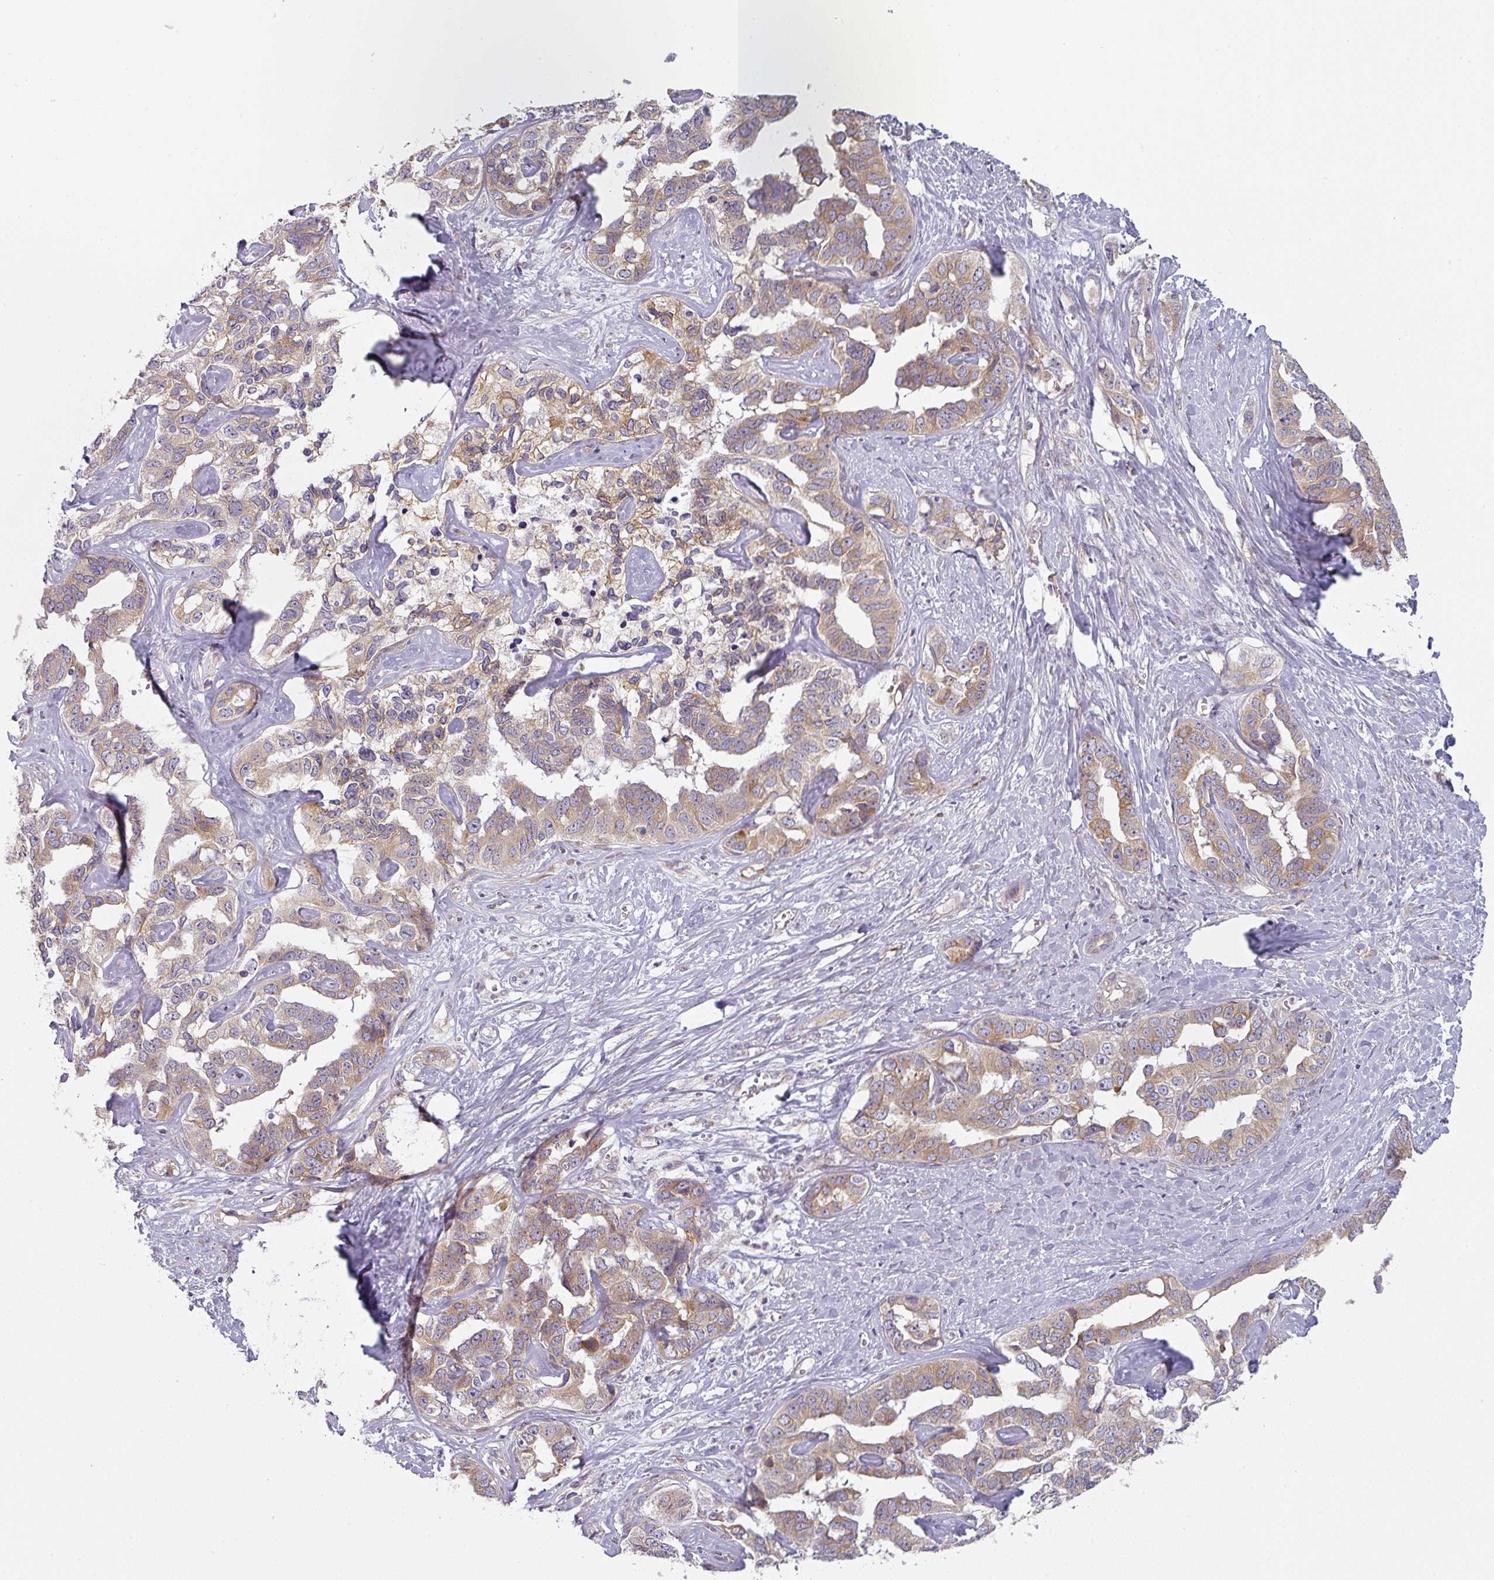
{"staining": {"intensity": "moderate", "quantity": ">75%", "location": "cytoplasmic/membranous"}, "tissue": "liver cancer", "cell_type": "Tumor cells", "image_type": "cancer", "snomed": [{"axis": "morphology", "description": "Cholangiocarcinoma"}, {"axis": "topography", "description": "Liver"}], "caption": "A photomicrograph of liver cancer stained for a protein displays moderate cytoplasmic/membranous brown staining in tumor cells.", "gene": "TAPT1", "patient": {"sex": "male", "age": 59}}